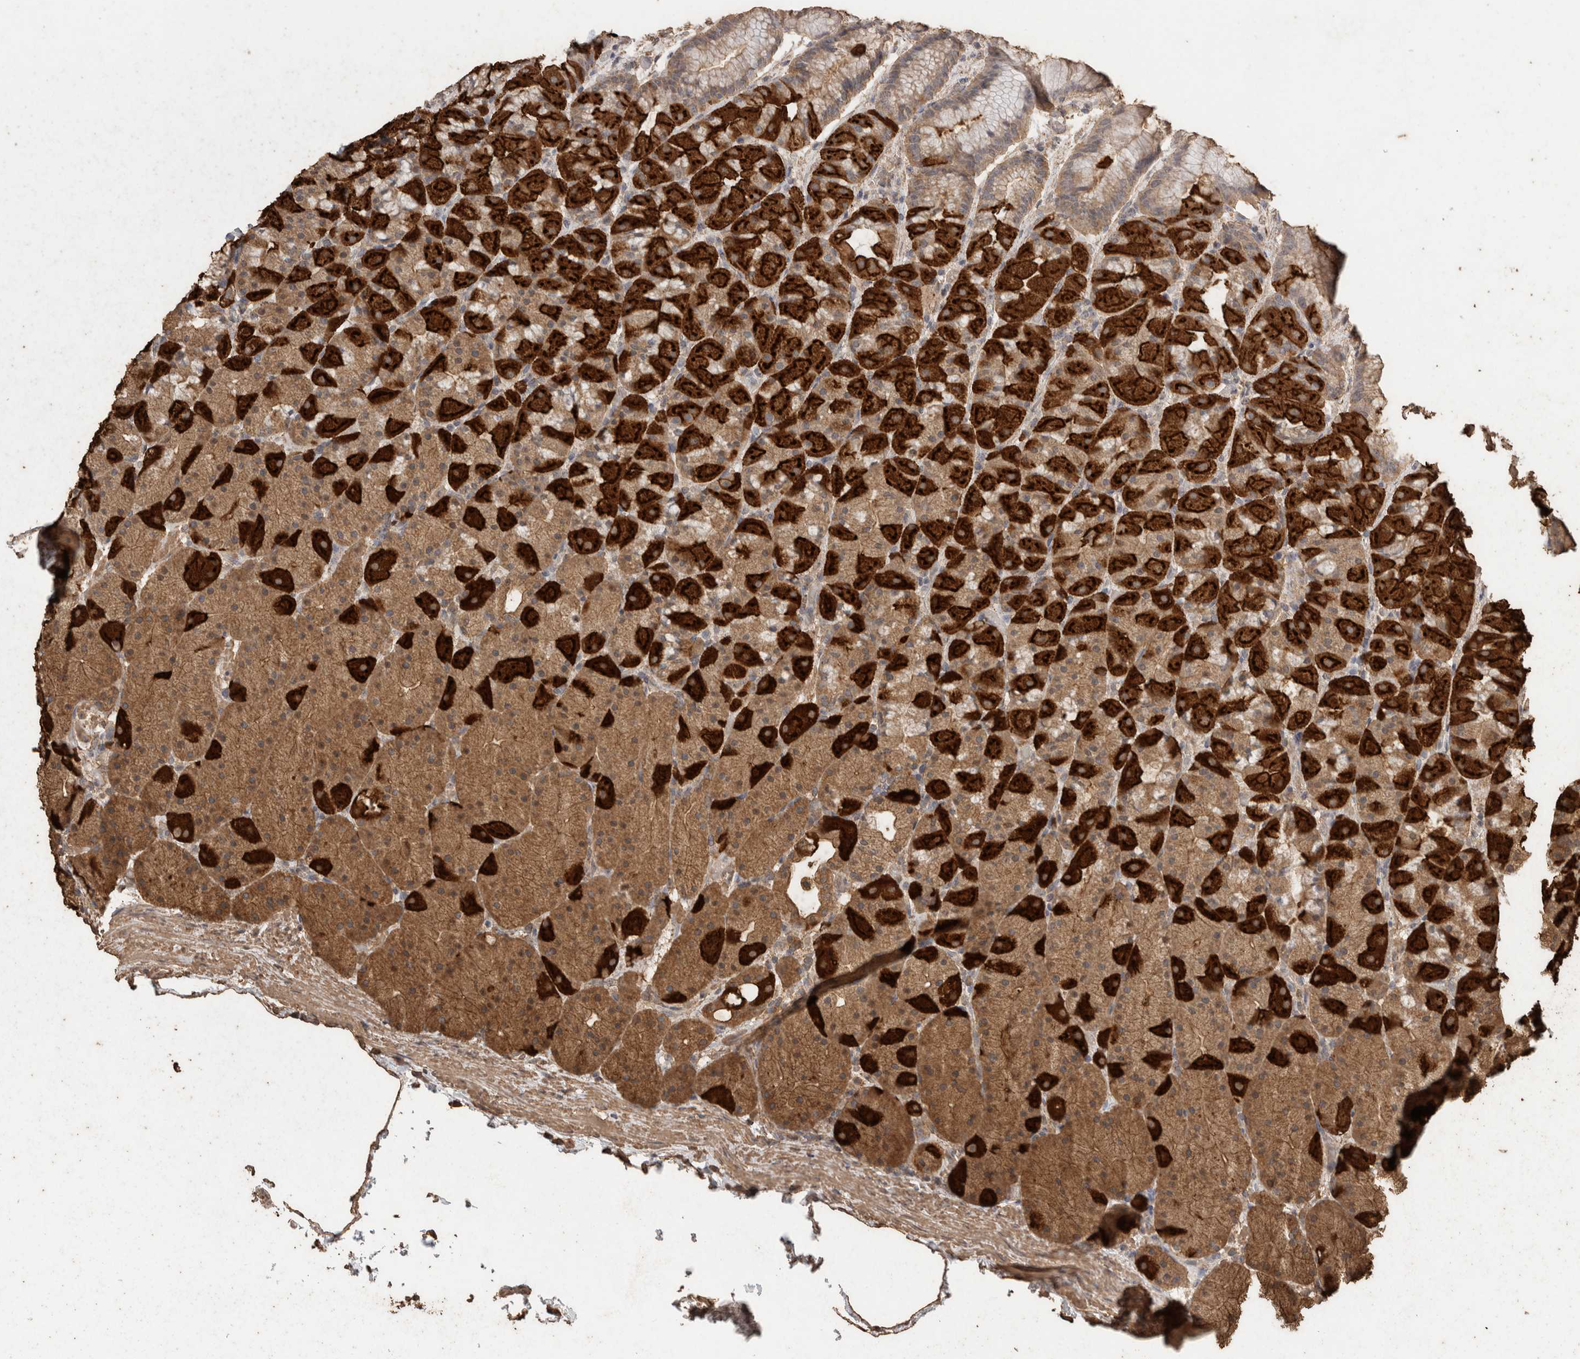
{"staining": {"intensity": "strong", "quantity": ">75%", "location": "cytoplasmic/membranous"}, "tissue": "stomach", "cell_type": "Glandular cells", "image_type": "normal", "snomed": [{"axis": "morphology", "description": "Normal tissue, NOS"}, {"axis": "topography", "description": "Stomach, upper"}, {"axis": "topography", "description": "Stomach"}], "caption": "Protein expression analysis of benign stomach reveals strong cytoplasmic/membranous staining in approximately >75% of glandular cells.", "gene": "CX3CL1", "patient": {"sex": "male", "age": 48}}